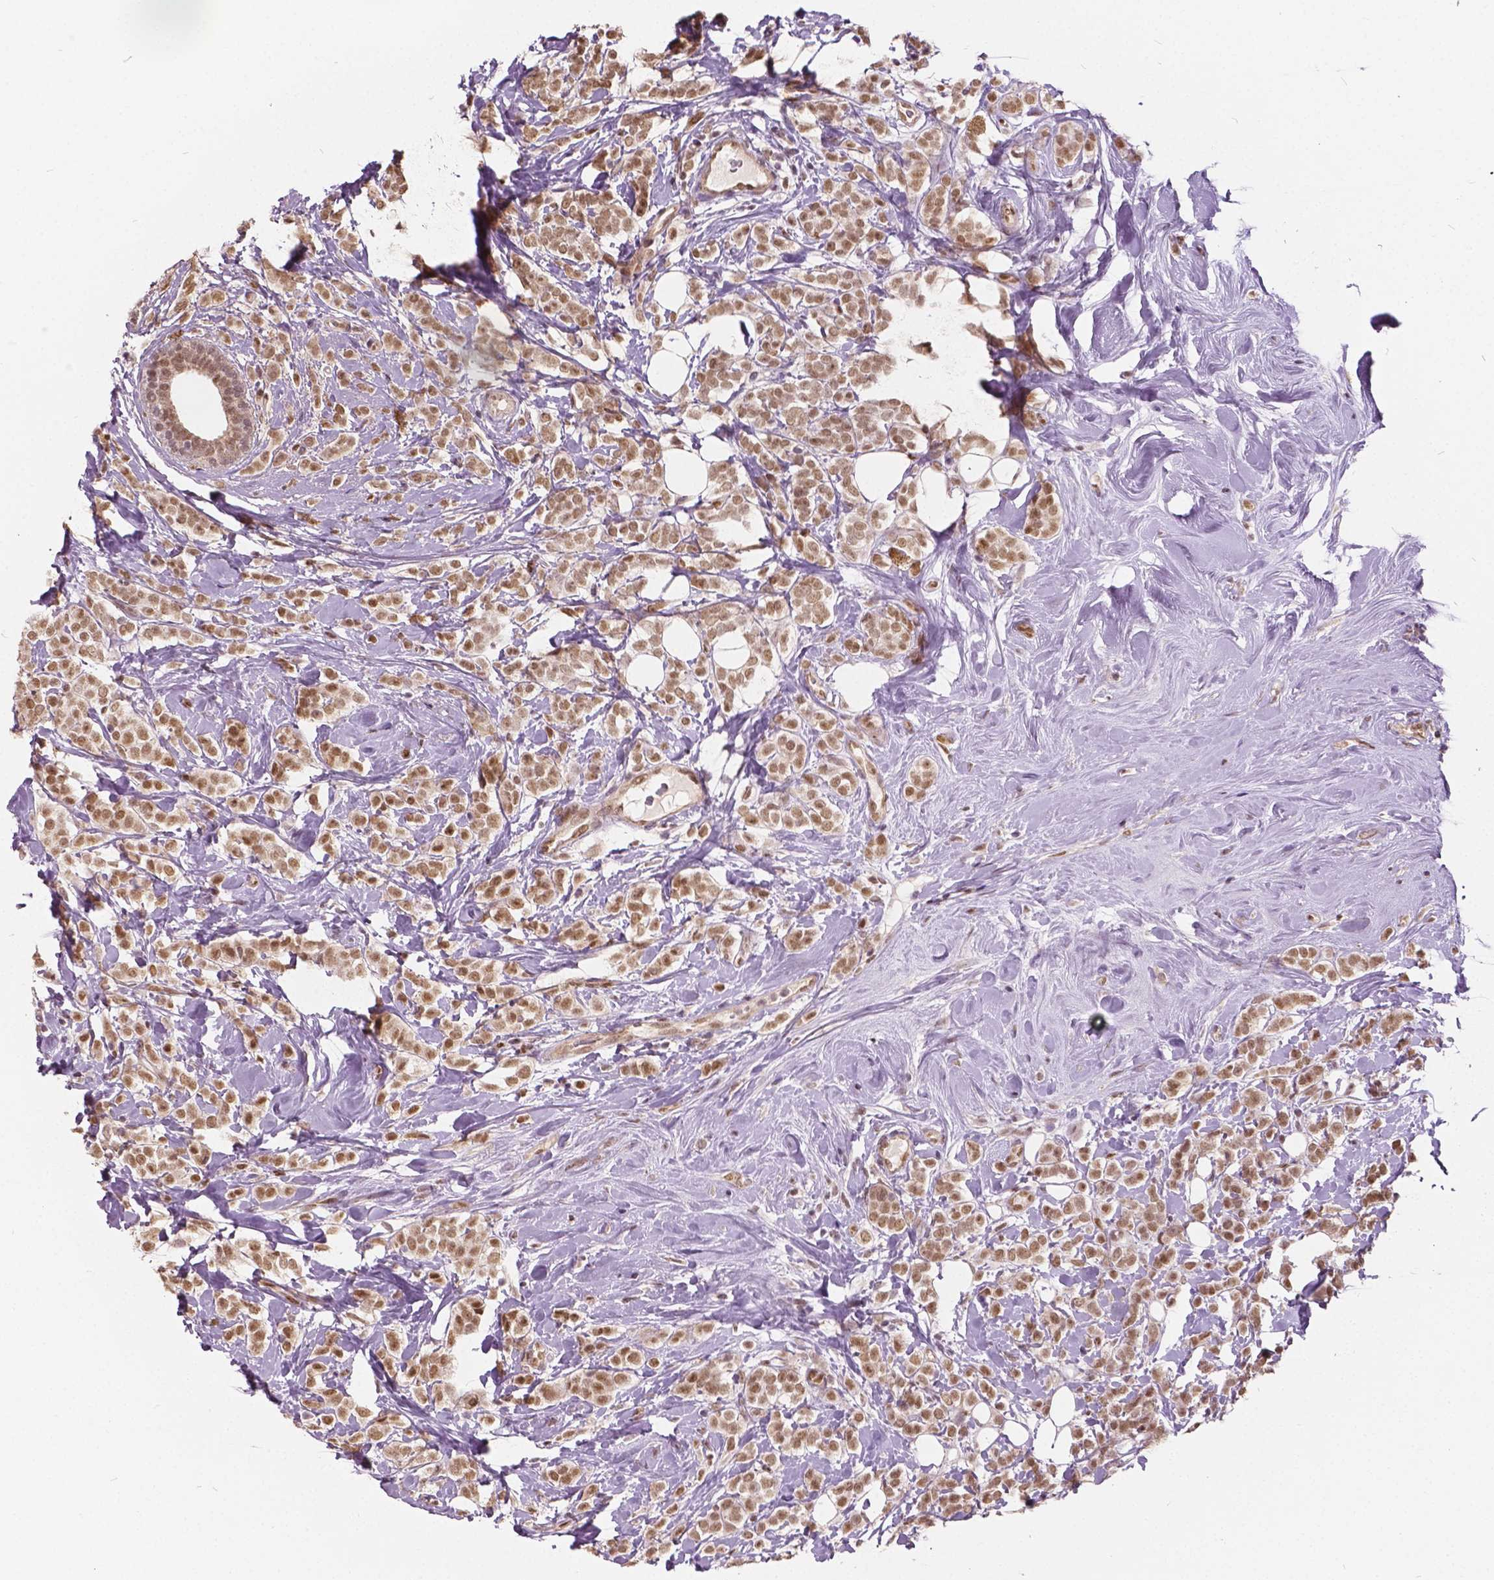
{"staining": {"intensity": "weak", "quantity": ">75%", "location": "nuclear"}, "tissue": "breast cancer", "cell_type": "Tumor cells", "image_type": "cancer", "snomed": [{"axis": "morphology", "description": "Lobular carcinoma"}, {"axis": "topography", "description": "Breast"}], "caption": "Approximately >75% of tumor cells in human breast cancer (lobular carcinoma) display weak nuclear protein expression as visualized by brown immunohistochemical staining.", "gene": "HMBOX1", "patient": {"sex": "female", "age": 49}}